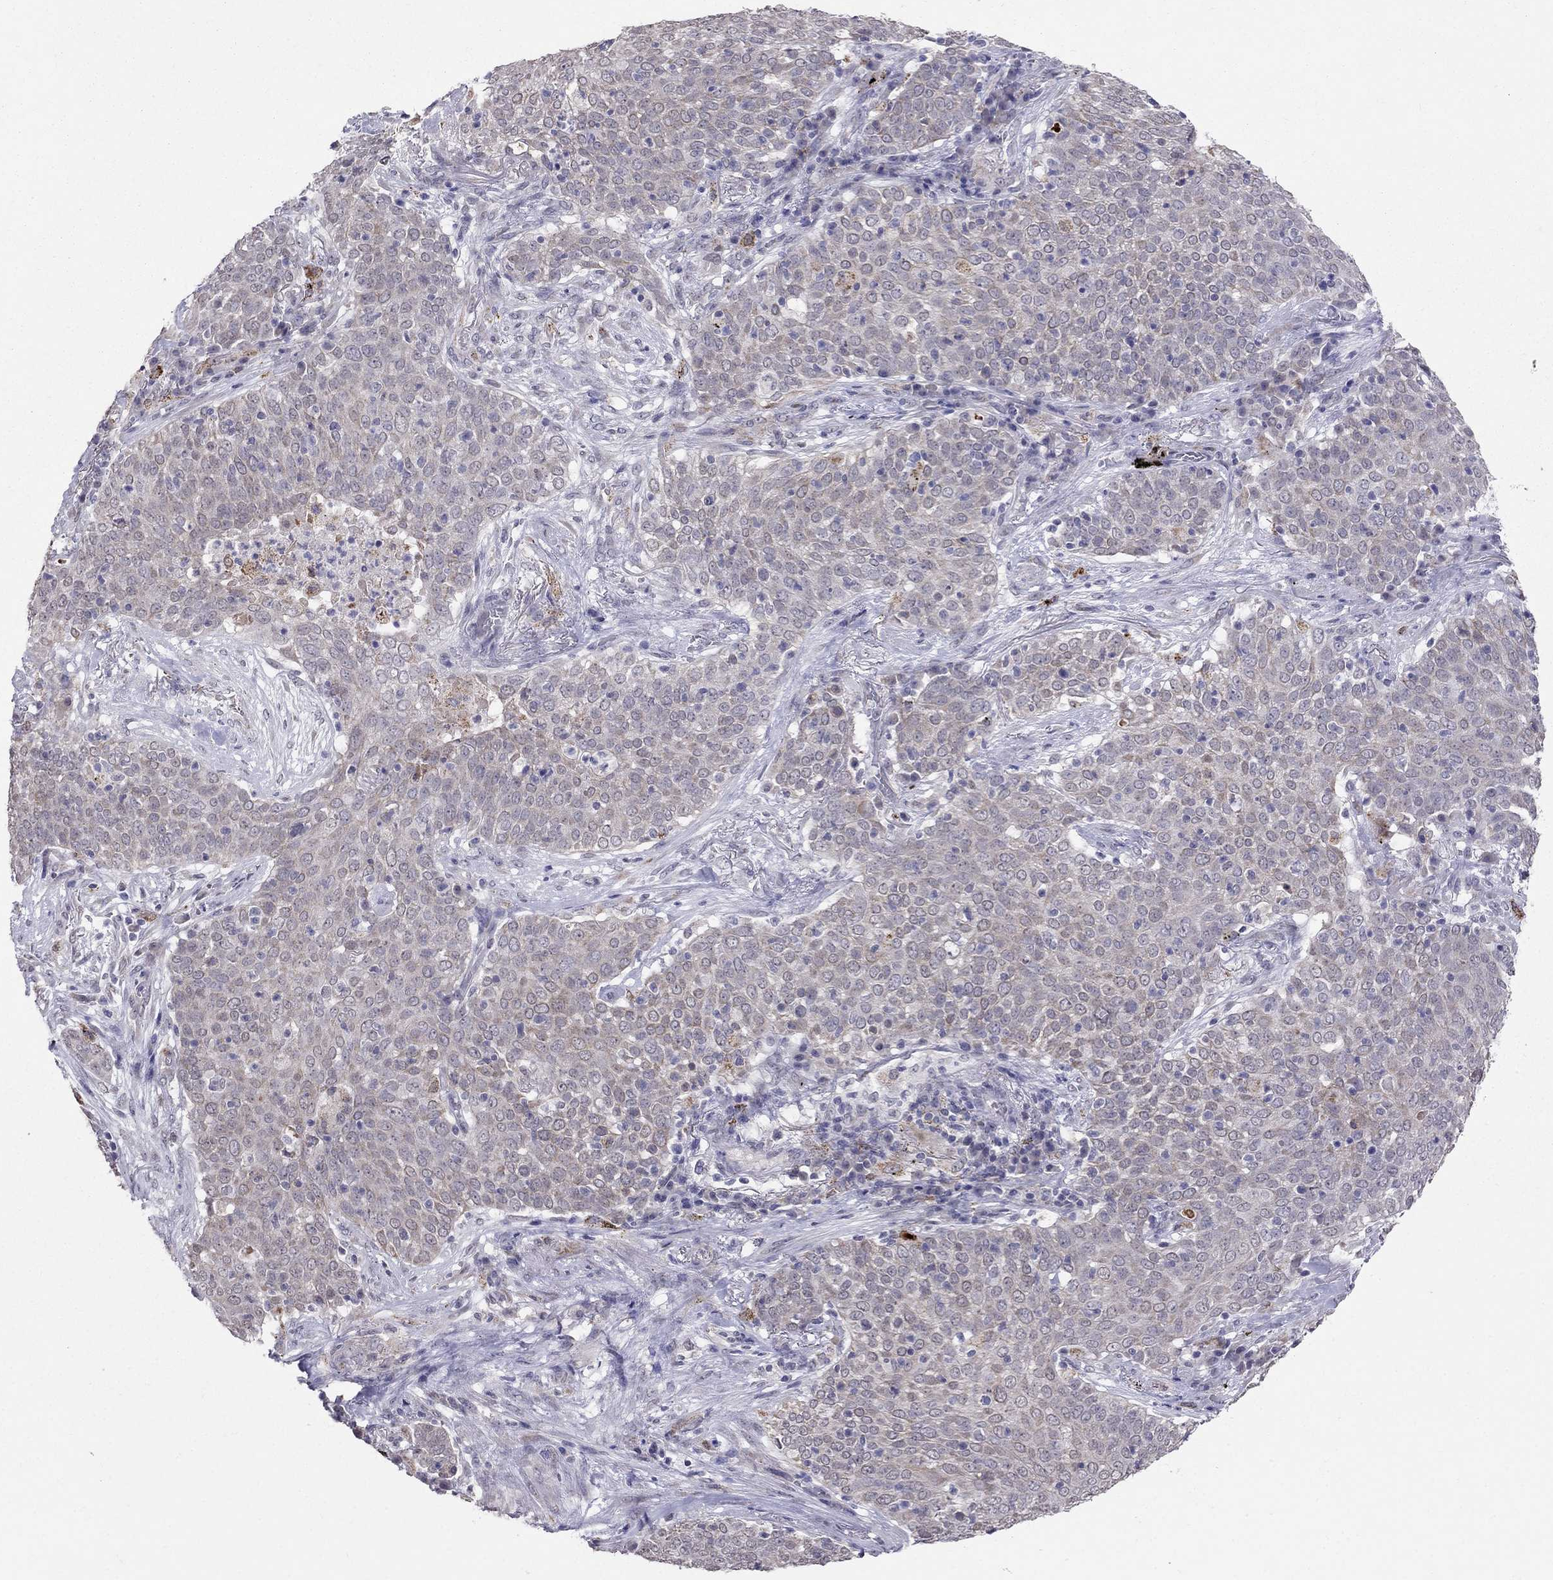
{"staining": {"intensity": "negative", "quantity": "none", "location": "none"}, "tissue": "lung cancer", "cell_type": "Tumor cells", "image_type": "cancer", "snomed": [{"axis": "morphology", "description": "Squamous cell carcinoma, NOS"}, {"axis": "topography", "description": "Lung"}], "caption": "Human lung squamous cell carcinoma stained for a protein using immunohistochemistry (IHC) displays no expression in tumor cells.", "gene": "MYO3B", "patient": {"sex": "male", "age": 82}}